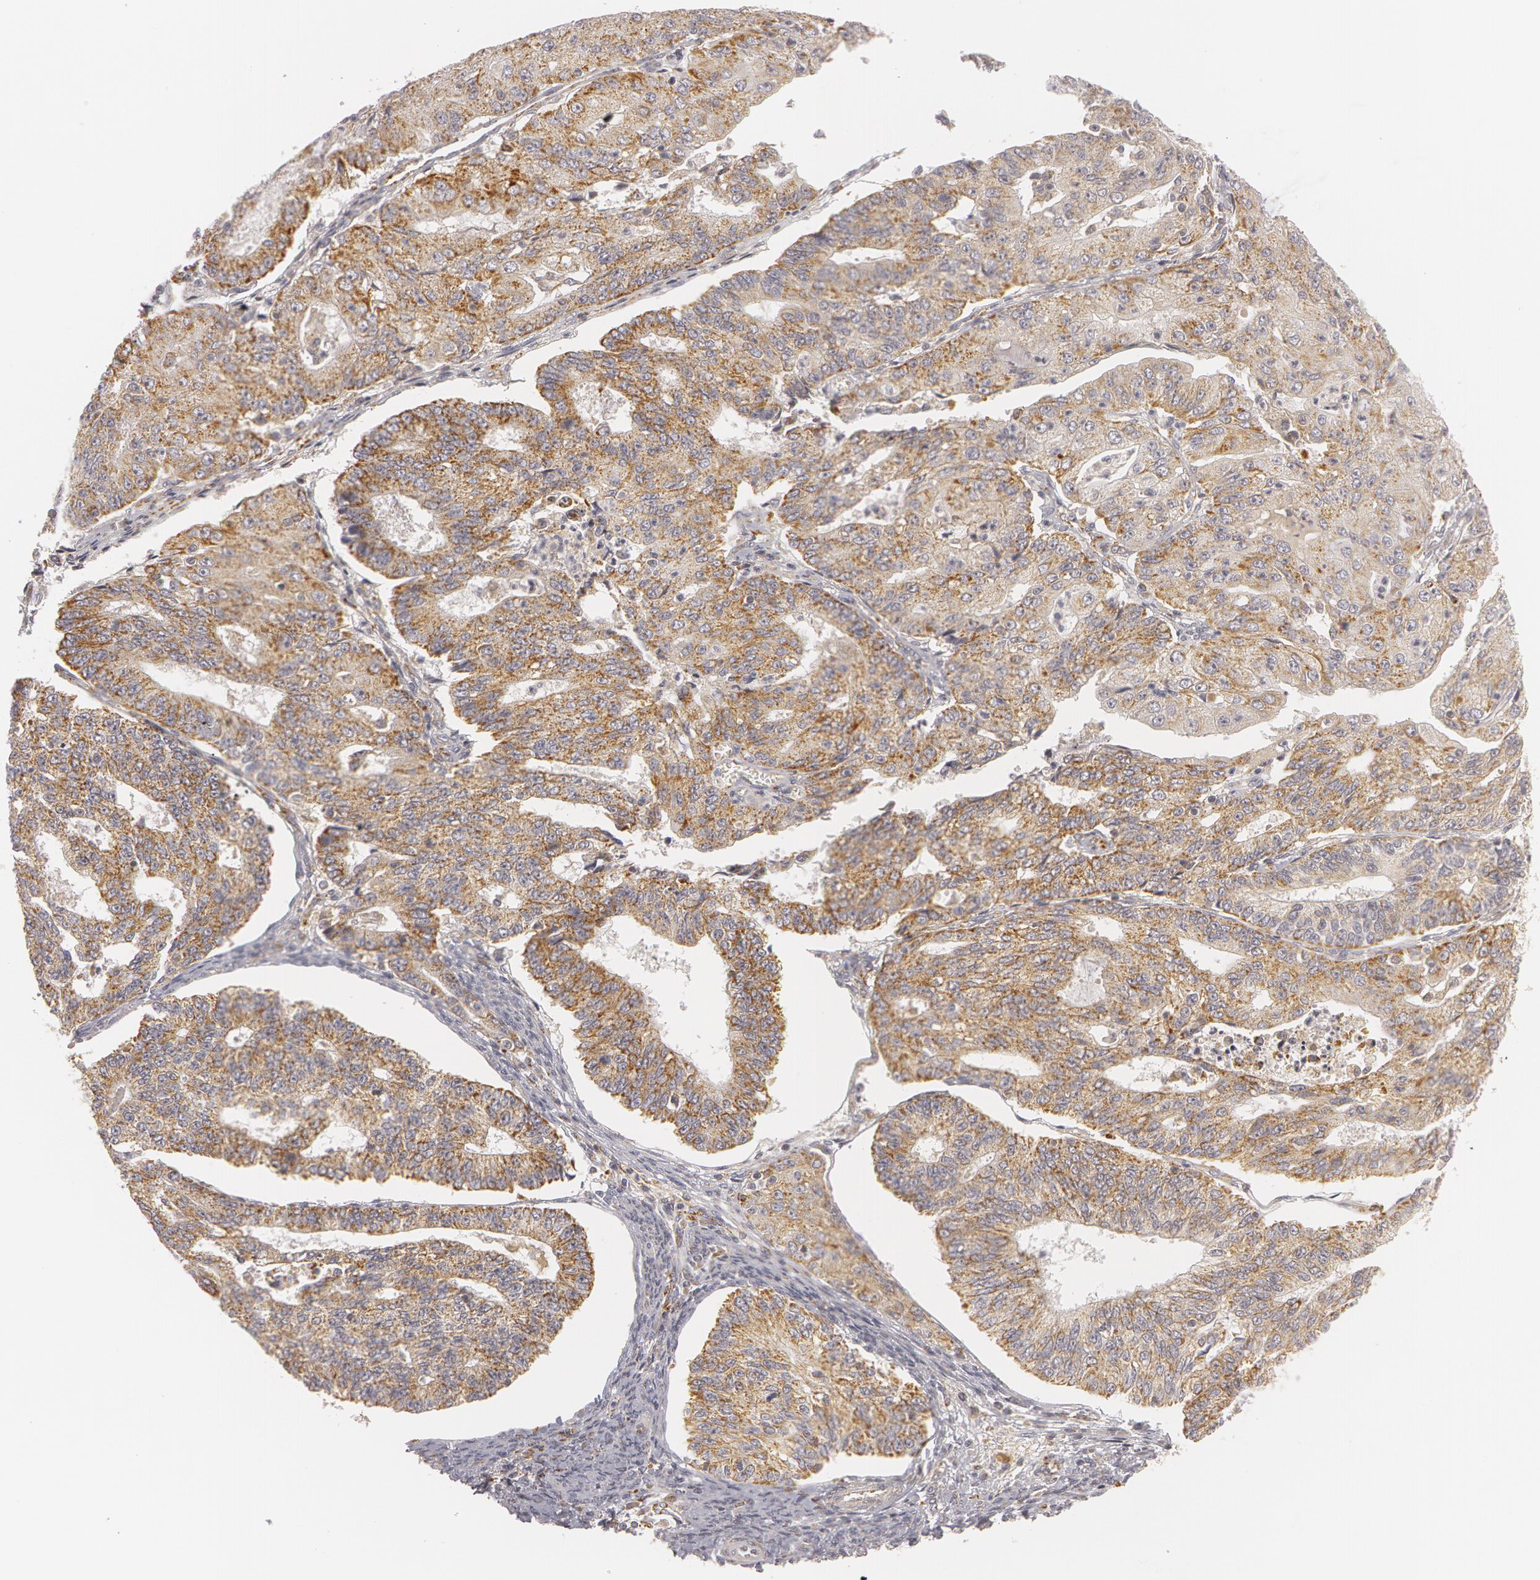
{"staining": {"intensity": "moderate", "quantity": ">75%", "location": "cytoplasmic/membranous"}, "tissue": "endometrial cancer", "cell_type": "Tumor cells", "image_type": "cancer", "snomed": [{"axis": "morphology", "description": "Adenocarcinoma, NOS"}, {"axis": "topography", "description": "Endometrium"}], "caption": "Endometrial cancer was stained to show a protein in brown. There is medium levels of moderate cytoplasmic/membranous expression in approximately >75% of tumor cells.", "gene": "C7", "patient": {"sex": "female", "age": 56}}